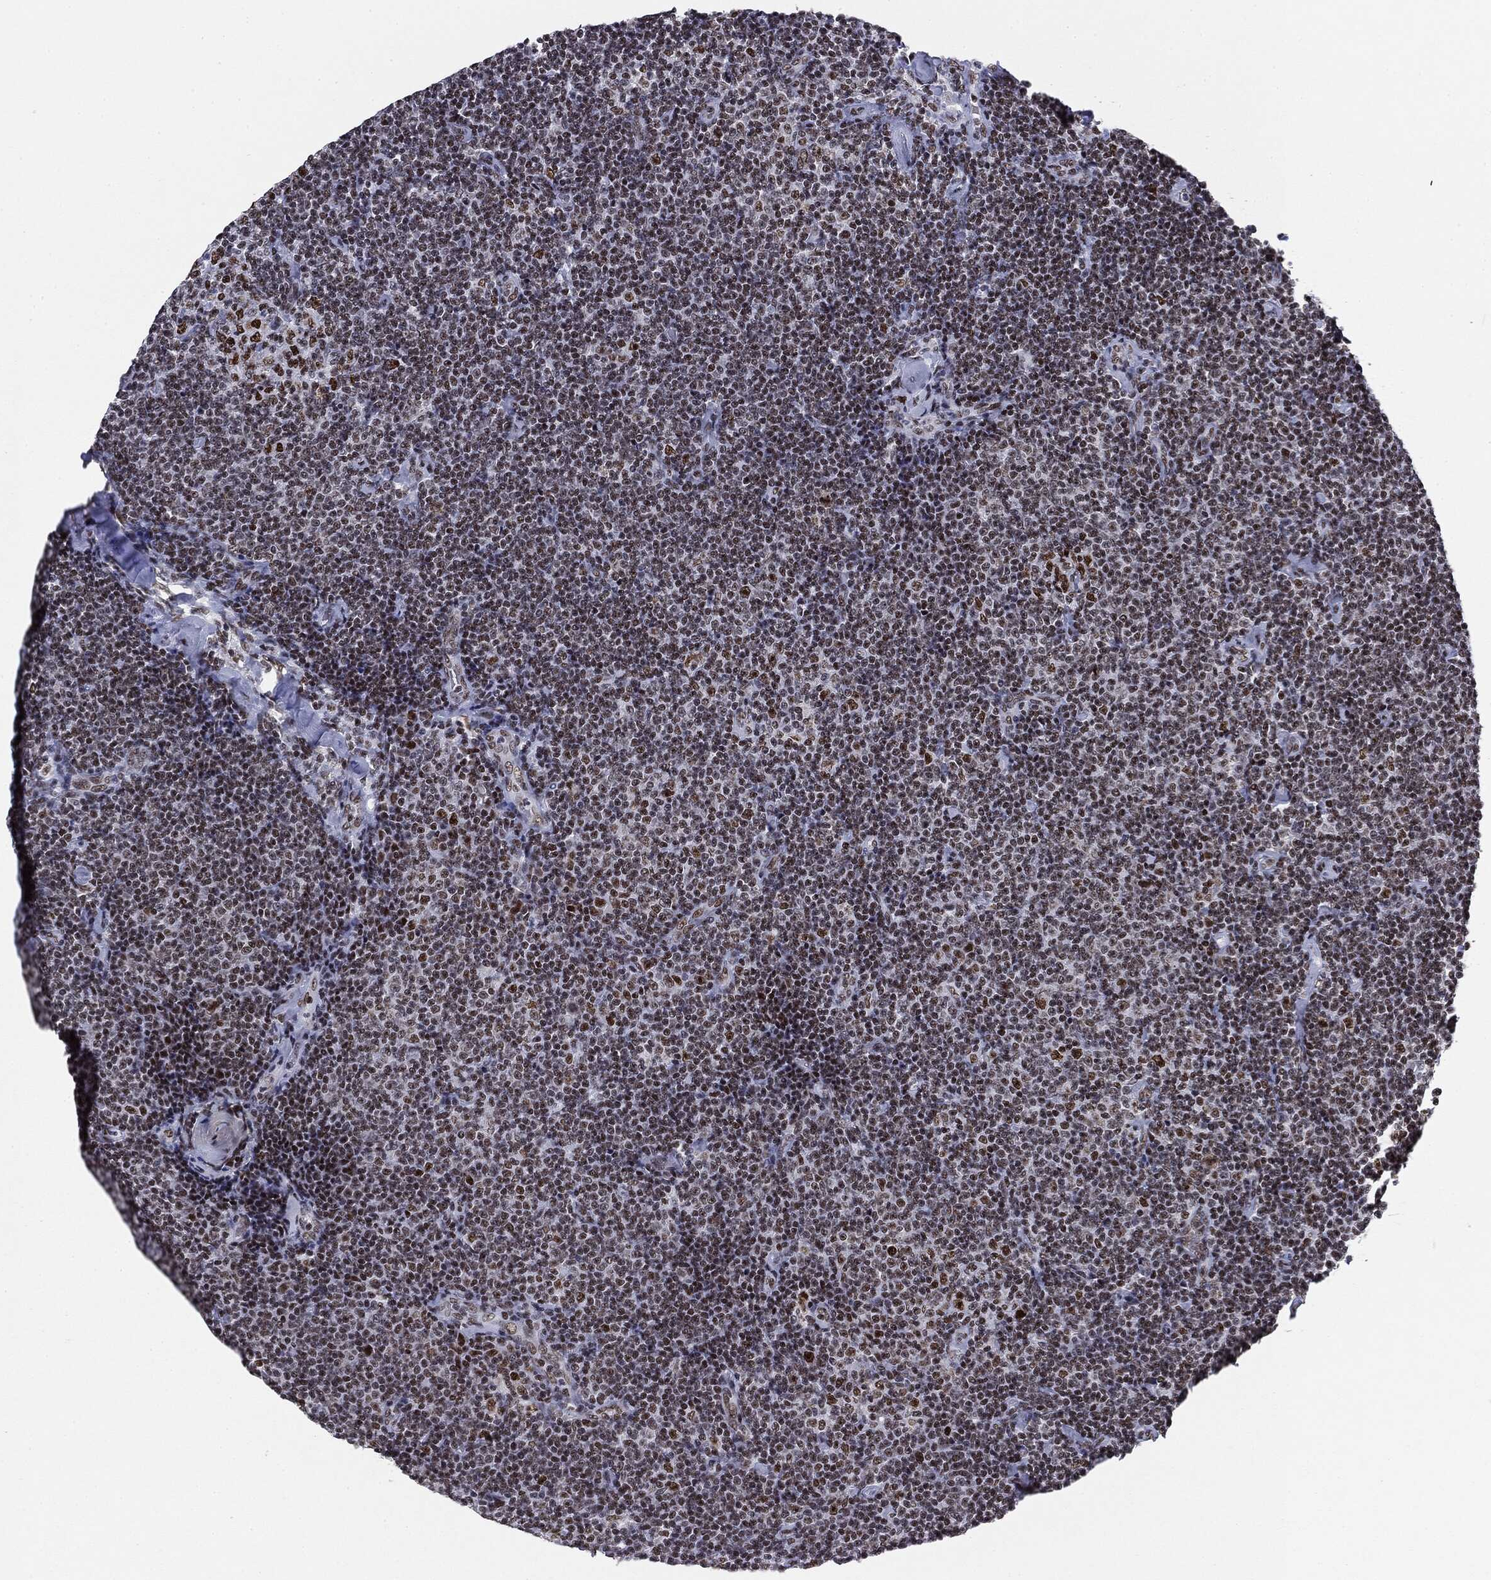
{"staining": {"intensity": "moderate", "quantity": "25%-75%", "location": "nuclear"}, "tissue": "lymphoma", "cell_type": "Tumor cells", "image_type": "cancer", "snomed": [{"axis": "morphology", "description": "Malignant lymphoma, non-Hodgkin's type, Low grade"}, {"axis": "topography", "description": "Lymph node"}], "caption": "Protein expression by IHC displays moderate nuclear positivity in approximately 25%-75% of tumor cells in lymphoma.", "gene": "MDC1", "patient": {"sex": "male", "age": 81}}